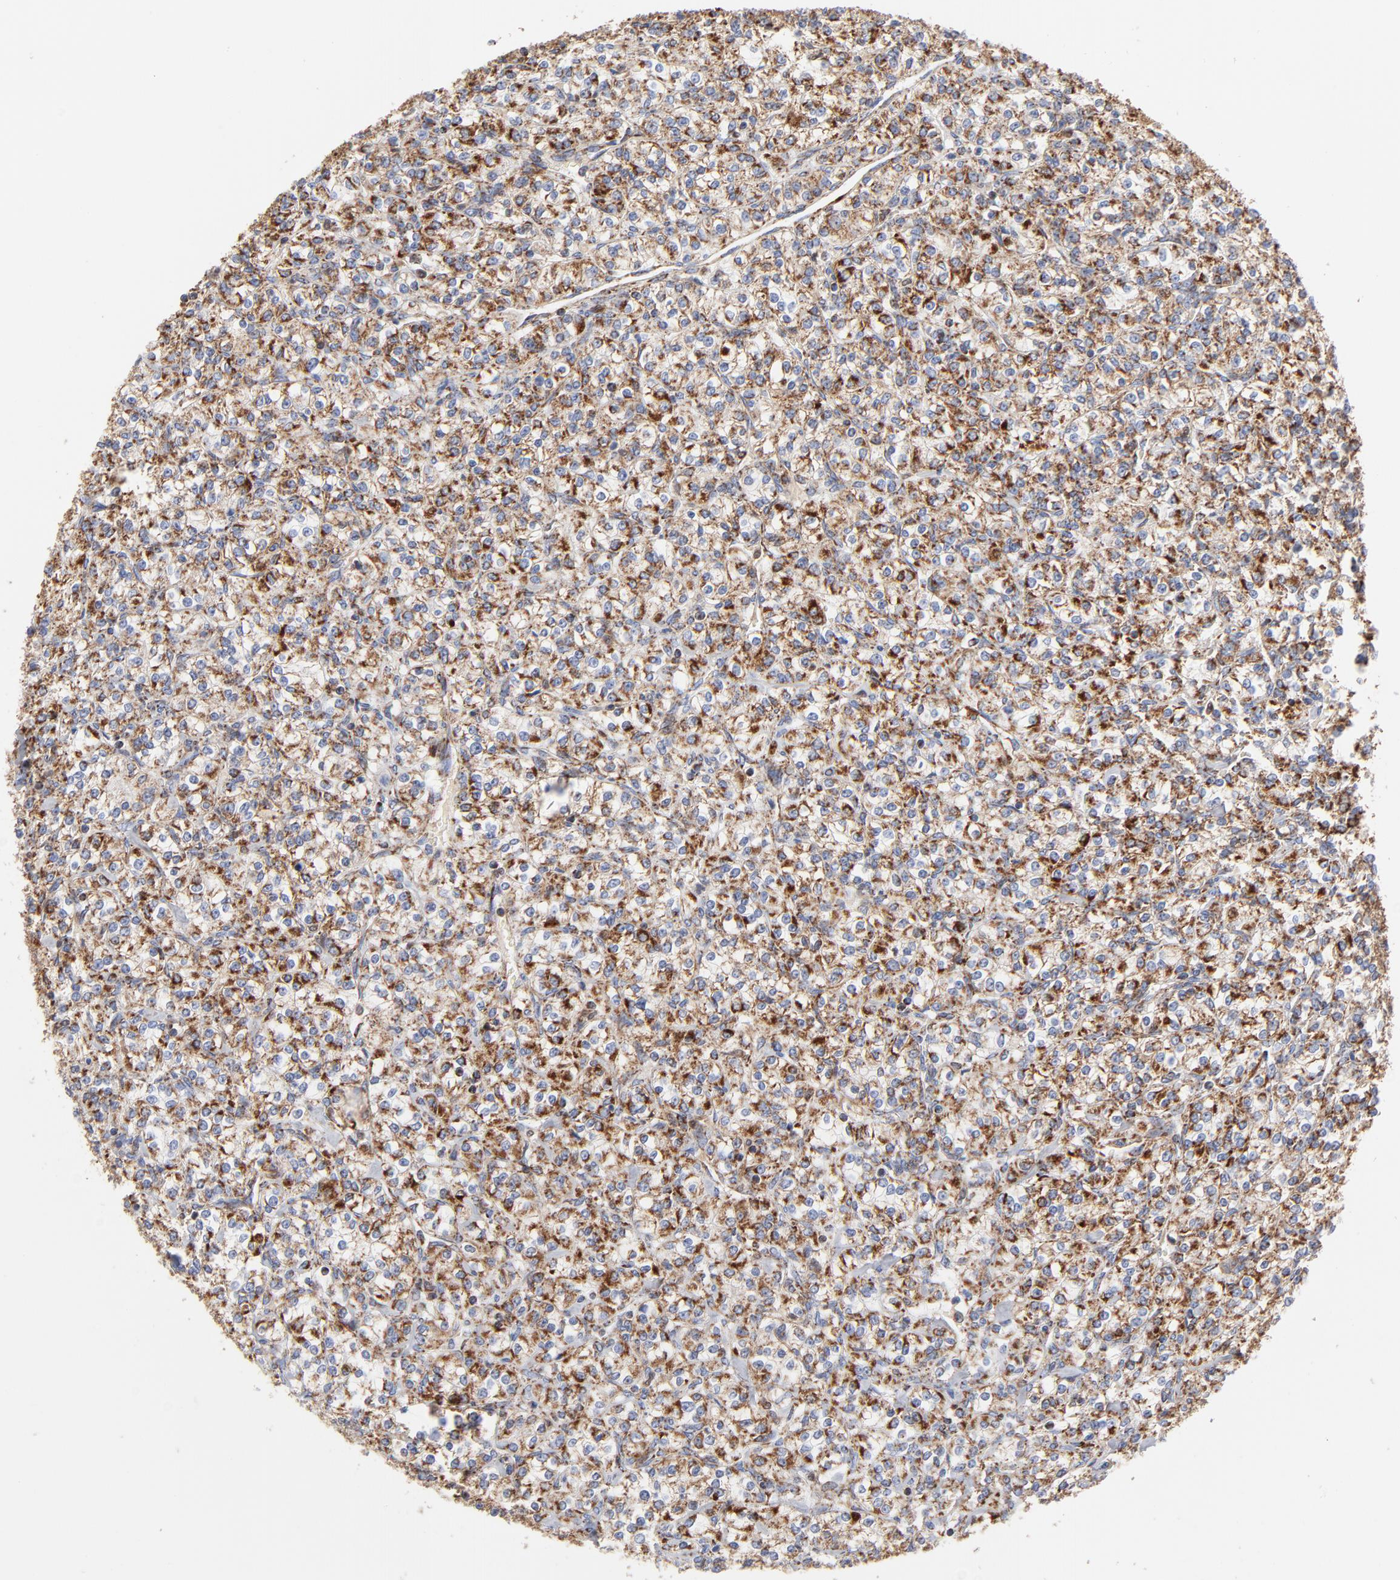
{"staining": {"intensity": "moderate", "quantity": ">75%", "location": "cytoplasmic/membranous"}, "tissue": "renal cancer", "cell_type": "Tumor cells", "image_type": "cancer", "snomed": [{"axis": "morphology", "description": "Adenocarcinoma, NOS"}, {"axis": "topography", "description": "Kidney"}], "caption": "Adenocarcinoma (renal) was stained to show a protein in brown. There is medium levels of moderate cytoplasmic/membranous positivity in about >75% of tumor cells.", "gene": "DIABLO", "patient": {"sex": "male", "age": 77}}